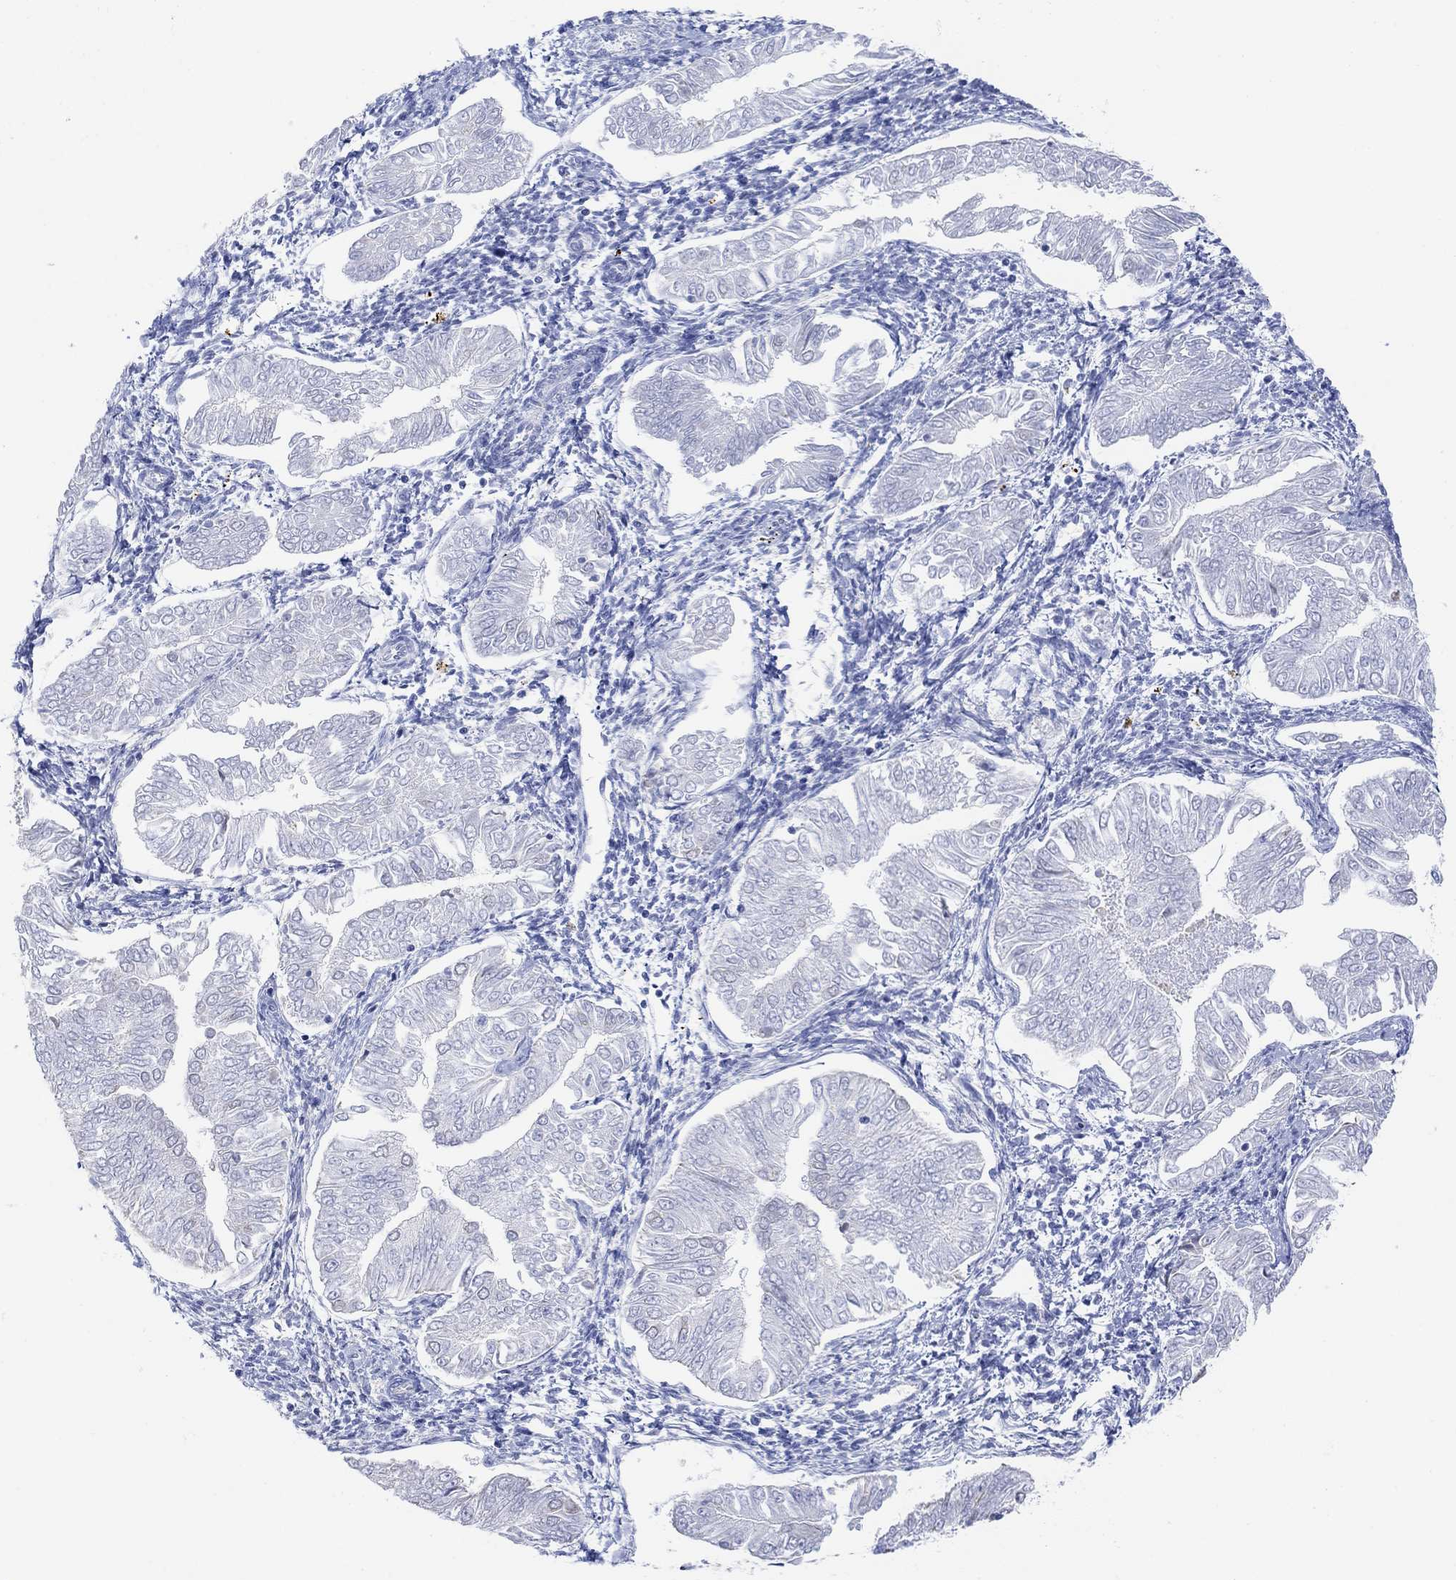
{"staining": {"intensity": "negative", "quantity": "none", "location": "none"}, "tissue": "endometrial cancer", "cell_type": "Tumor cells", "image_type": "cancer", "snomed": [{"axis": "morphology", "description": "Adenocarcinoma, NOS"}, {"axis": "topography", "description": "Endometrium"}], "caption": "This is a image of IHC staining of endometrial cancer, which shows no positivity in tumor cells.", "gene": "SYT12", "patient": {"sex": "female", "age": 53}}